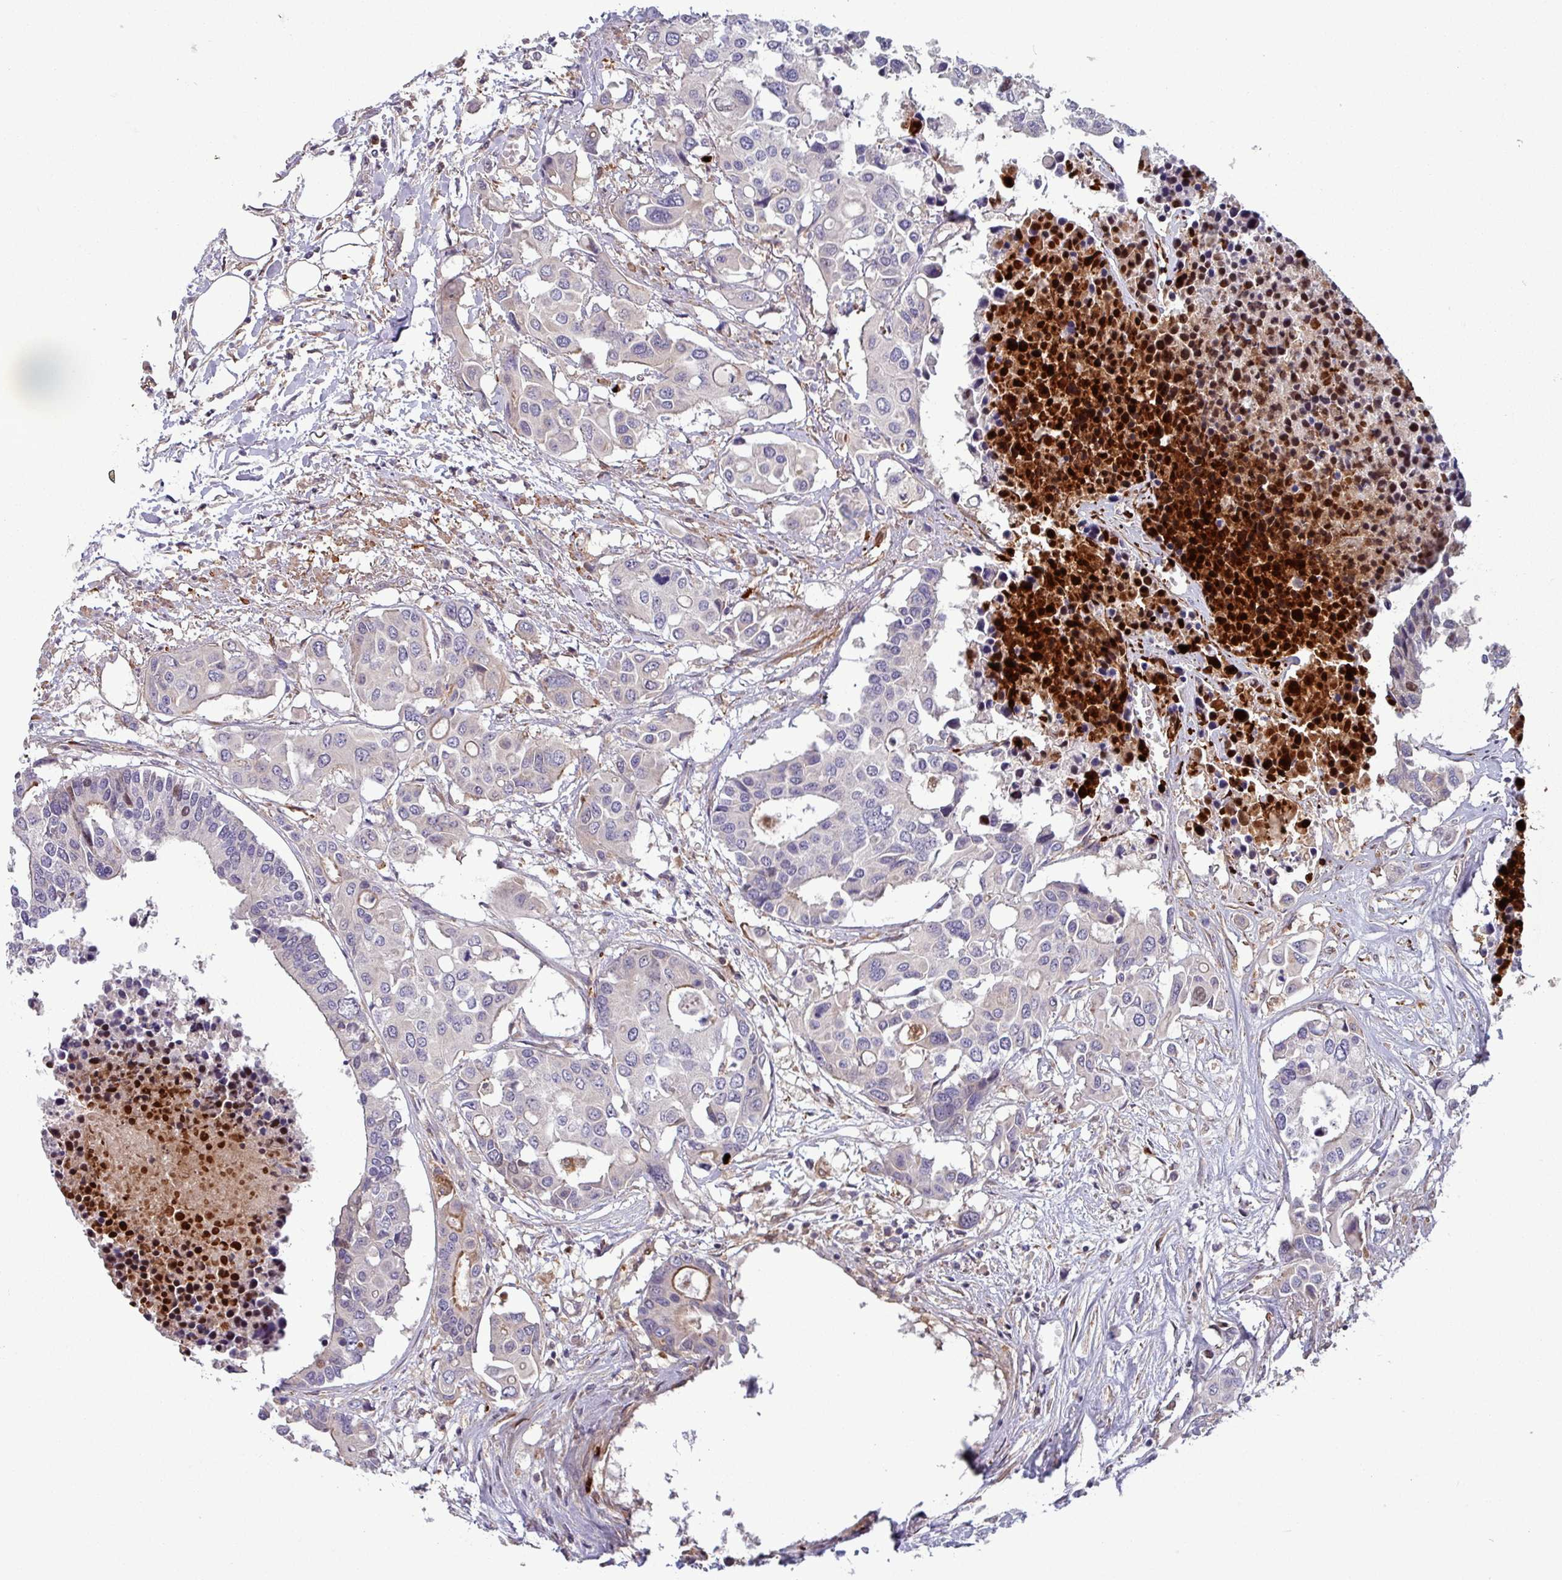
{"staining": {"intensity": "negative", "quantity": "none", "location": "none"}, "tissue": "colorectal cancer", "cell_type": "Tumor cells", "image_type": "cancer", "snomed": [{"axis": "morphology", "description": "Adenocarcinoma, NOS"}, {"axis": "topography", "description": "Colon"}], "caption": "IHC of human colorectal cancer (adenocarcinoma) exhibits no staining in tumor cells.", "gene": "PCED1A", "patient": {"sex": "male", "age": 77}}